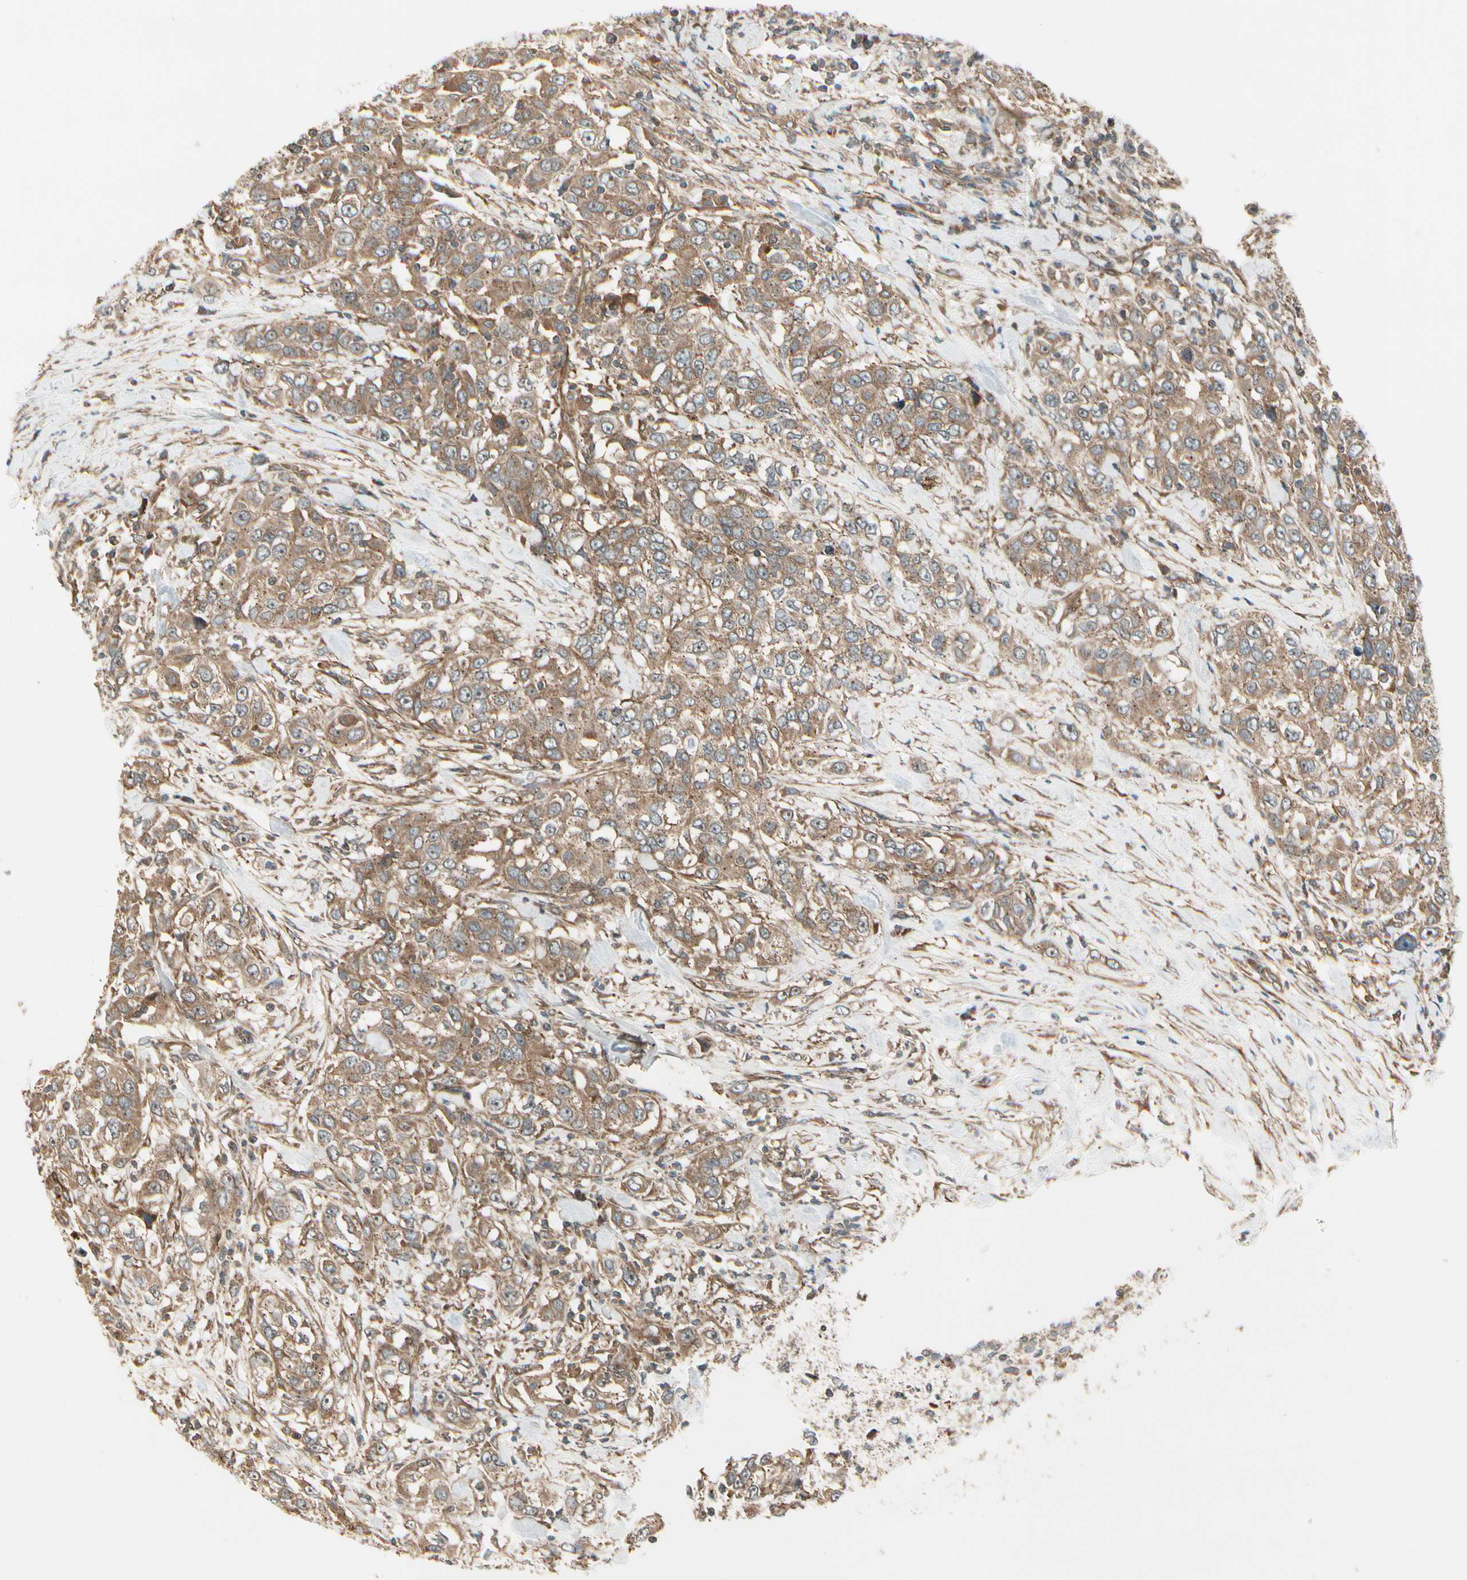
{"staining": {"intensity": "moderate", "quantity": ">75%", "location": "cytoplasmic/membranous"}, "tissue": "urothelial cancer", "cell_type": "Tumor cells", "image_type": "cancer", "snomed": [{"axis": "morphology", "description": "Urothelial carcinoma, High grade"}, {"axis": "topography", "description": "Urinary bladder"}], "caption": "Immunohistochemistry (IHC) (DAB) staining of urothelial carcinoma (high-grade) exhibits moderate cytoplasmic/membranous protein staining in approximately >75% of tumor cells.", "gene": "FKBP15", "patient": {"sex": "female", "age": 80}}